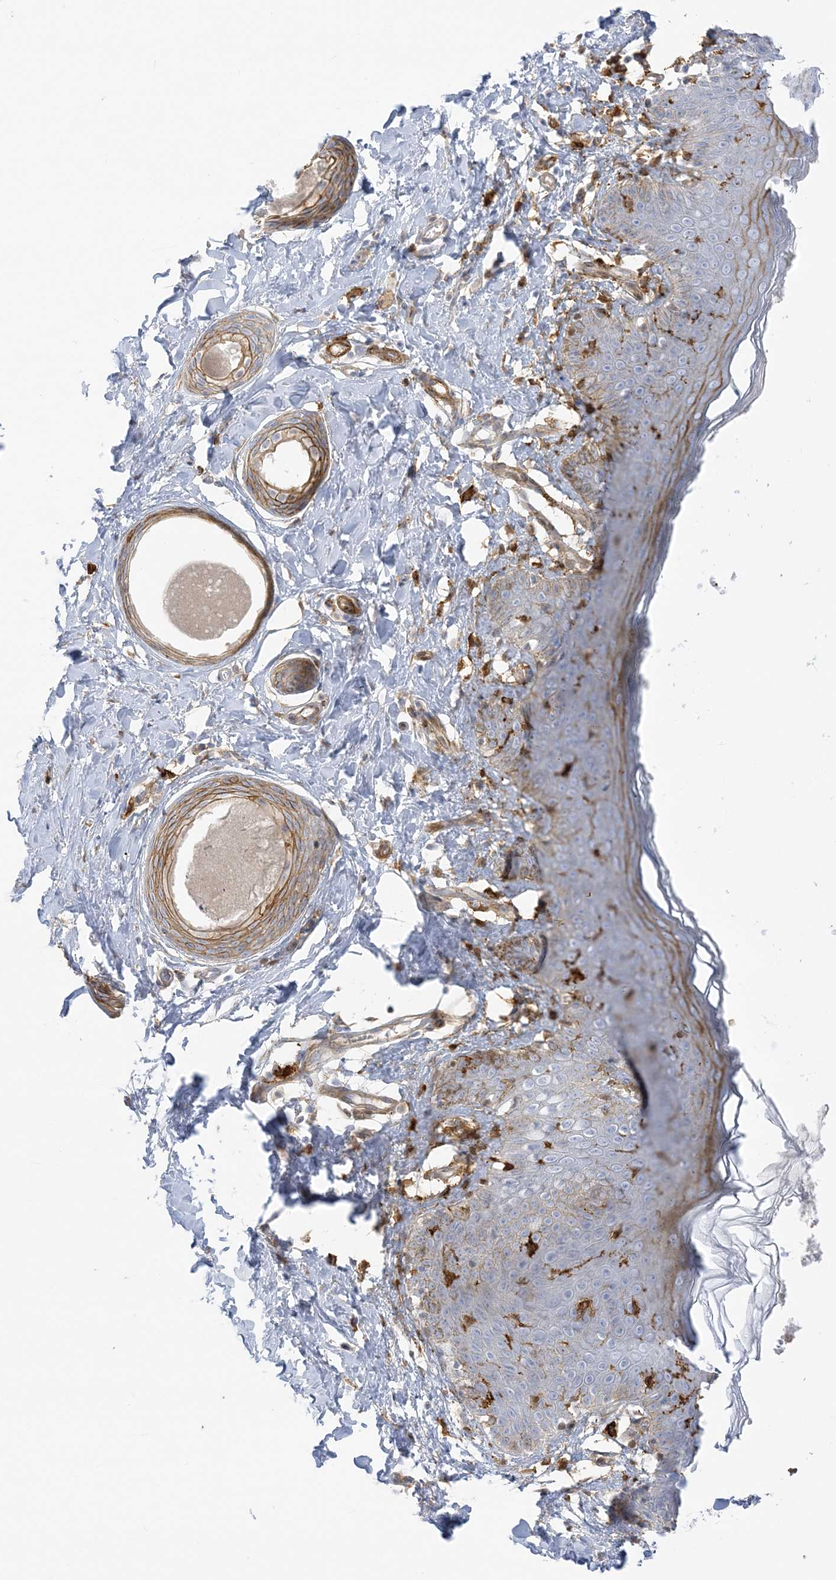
{"staining": {"intensity": "moderate", "quantity": "<25%", "location": "cytoplasmic/membranous"}, "tissue": "skin", "cell_type": "Epidermal cells", "image_type": "normal", "snomed": [{"axis": "morphology", "description": "Normal tissue, NOS"}, {"axis": "topography", "description": "Vulva"}], "caption": "DAB (3,3'-diaminobenzidine) immunohistochemical staining of unremarkable human skin reveals moderate cytoplasmic/membranous protein expression in about <25% of epidermal cells.", "gene": "ICMT", "patient": {"sex": "female", "age": 66}}